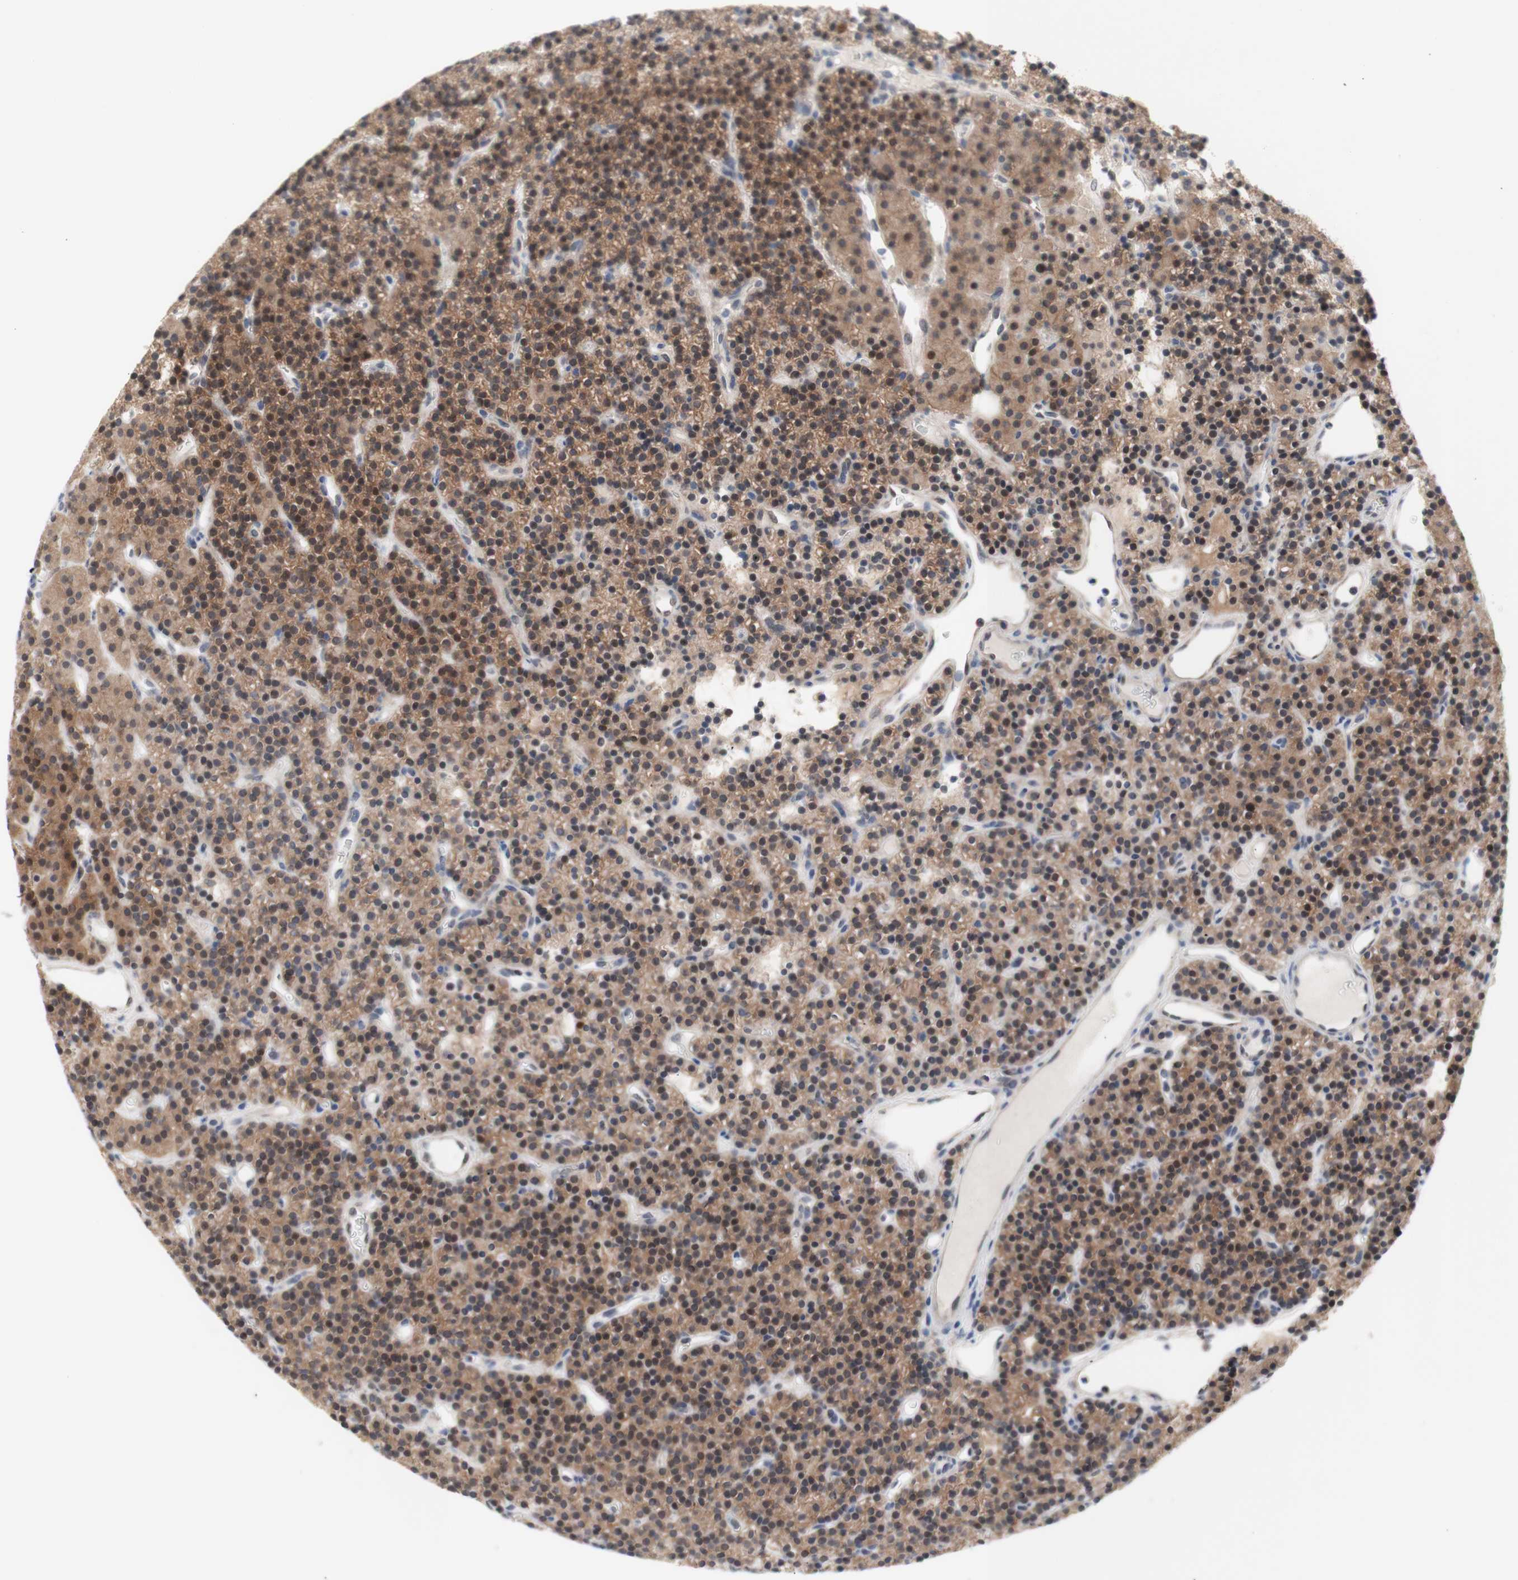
{"staining": {"intensity": "moderate", "quantity": ">75%", "location": "cytoplasmic/membranous,nuclear"}, "tissue": "parathyroid gland", "cell_type": "Glandular cells", "image_type": "normal", "snomed": [{"axis": "morphology", "description": "Normal tissue, NOS"}, {"axis": "morphology", "description": "Hyperplasia, NOS"}, {"axis": "topography", "description": "Parathyroid gland"}], "caption": "Unremarkable parathyroid gland exhibits moderate cytoplasmic/membranous,nuclear expression in about >75% of glandular cells.", "gene": "PRMT5", "patient": {"sex": "male", "age": 44}}